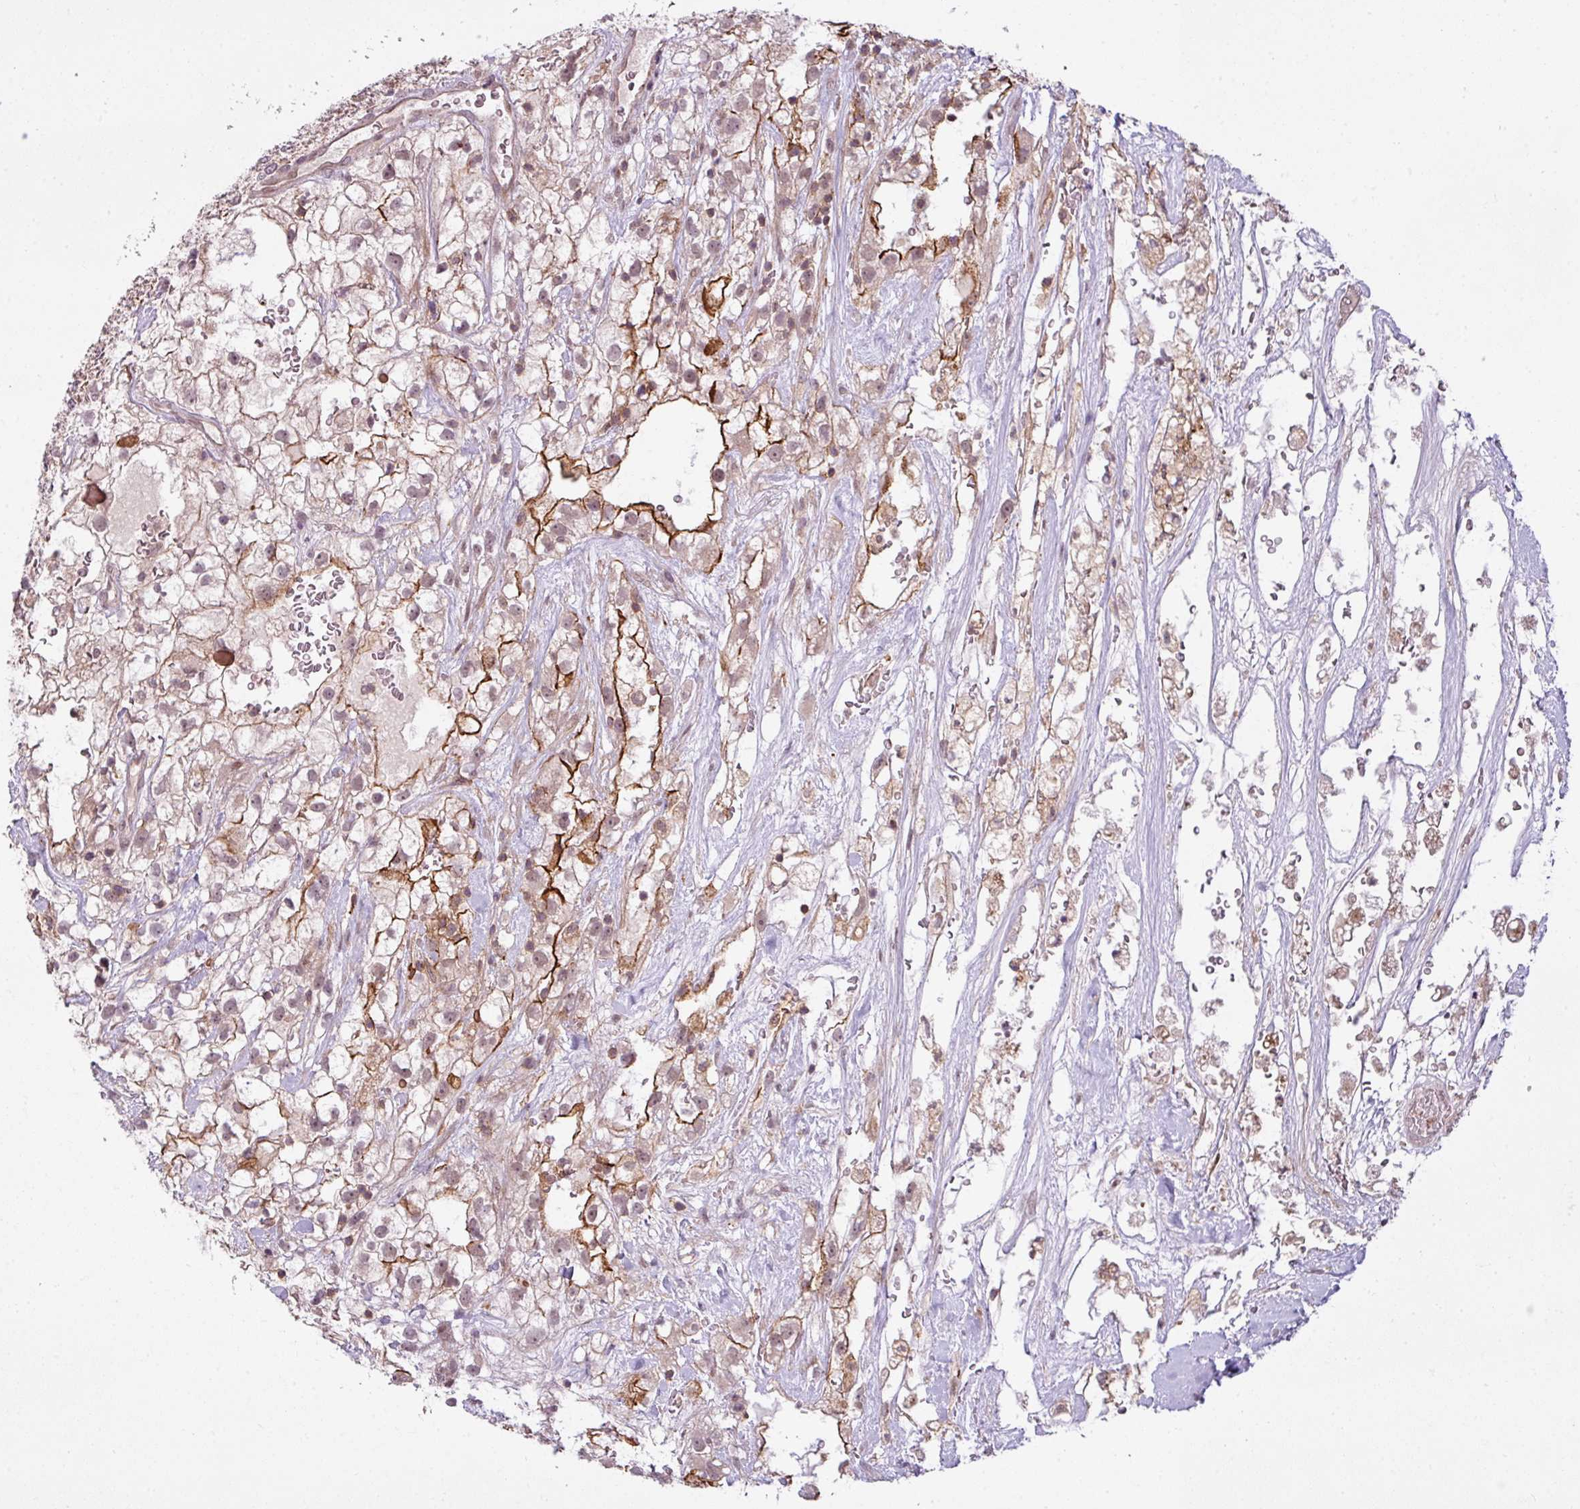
{"staining": {"intensity": "weak", "quantity": "25%-75%", "location": "cytoplasmic/membranous,nuclear"}, "tissue": "renal cancer", "cell_type": "Tumor cells", "image_type": "cancer", "snomed": [{"axis": "morphology", "description": "Adenocarcinoma, NOS"}, {"axis": "topography", "description": "Kidney"}], "caption": "An immunohistochemistry (IHC) photomicrograph of neoplastic tissue is shown. Protein staining in brown highlights weak cytoplasmic/membranous and nuclear positivity in adenocarcinoma (renal) within tumor cells.", "gene": "ZC2HC1C", "patient": {"sex": "male", "age": 59}}